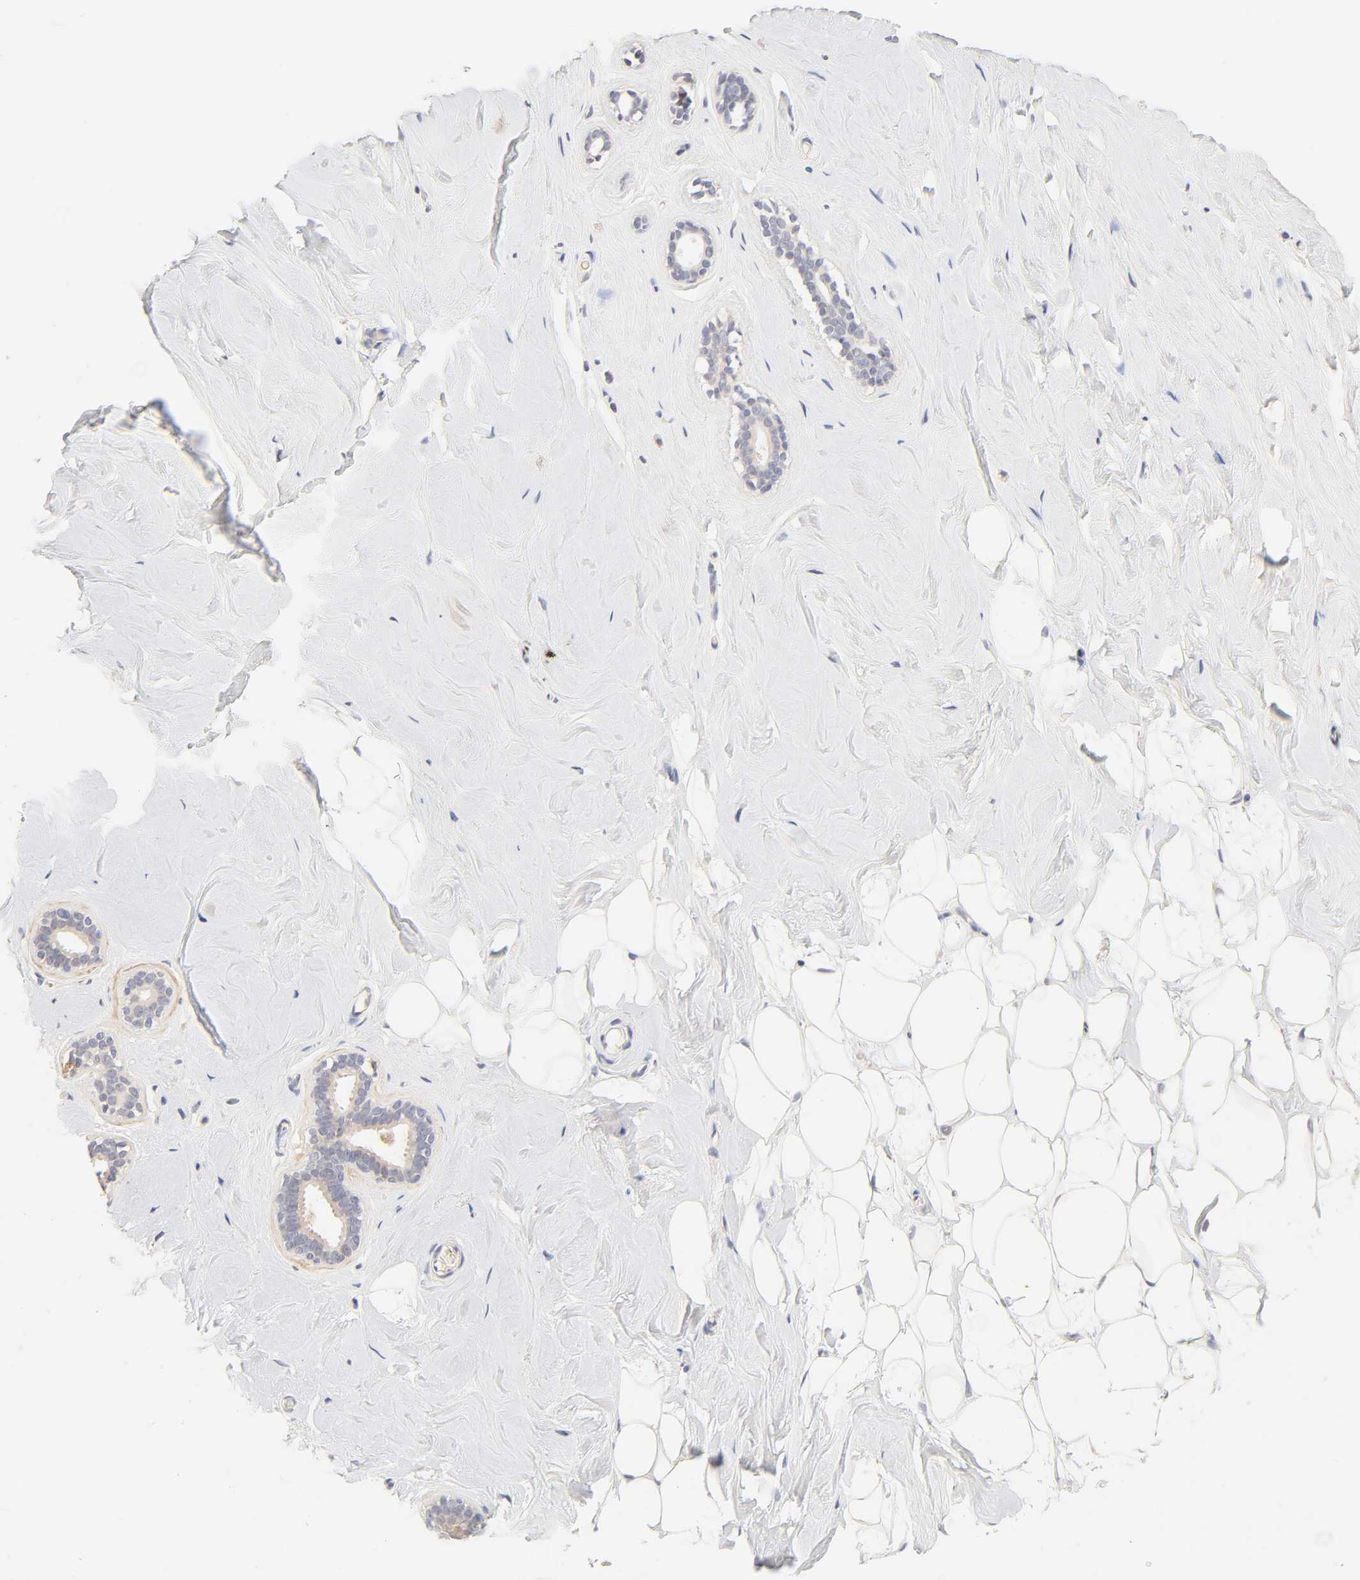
{"staining": {"intensity": "negative", "quantity": "none", "location": "none"}, "tissue": "breast", "cell_type": "Adipocytes", "image_type": "normal", "snomed": [{"axis": "morphology", "description": "Normal tissue, NOS"}, {"axis": "topography", "description": "Breast"}], "caption": "This micrograph is of normal breast stained with immunohistochemistry (IHC) to label a protein in brown with the nuclei are counter-stained blue. There is no positivity in adipocytes. (DAB (3,3'-diaminobenzidine) immunohistochemistry, high magnification).", "gene": "CYP4B1", "patient": {"sex": "female", "age": 75}}